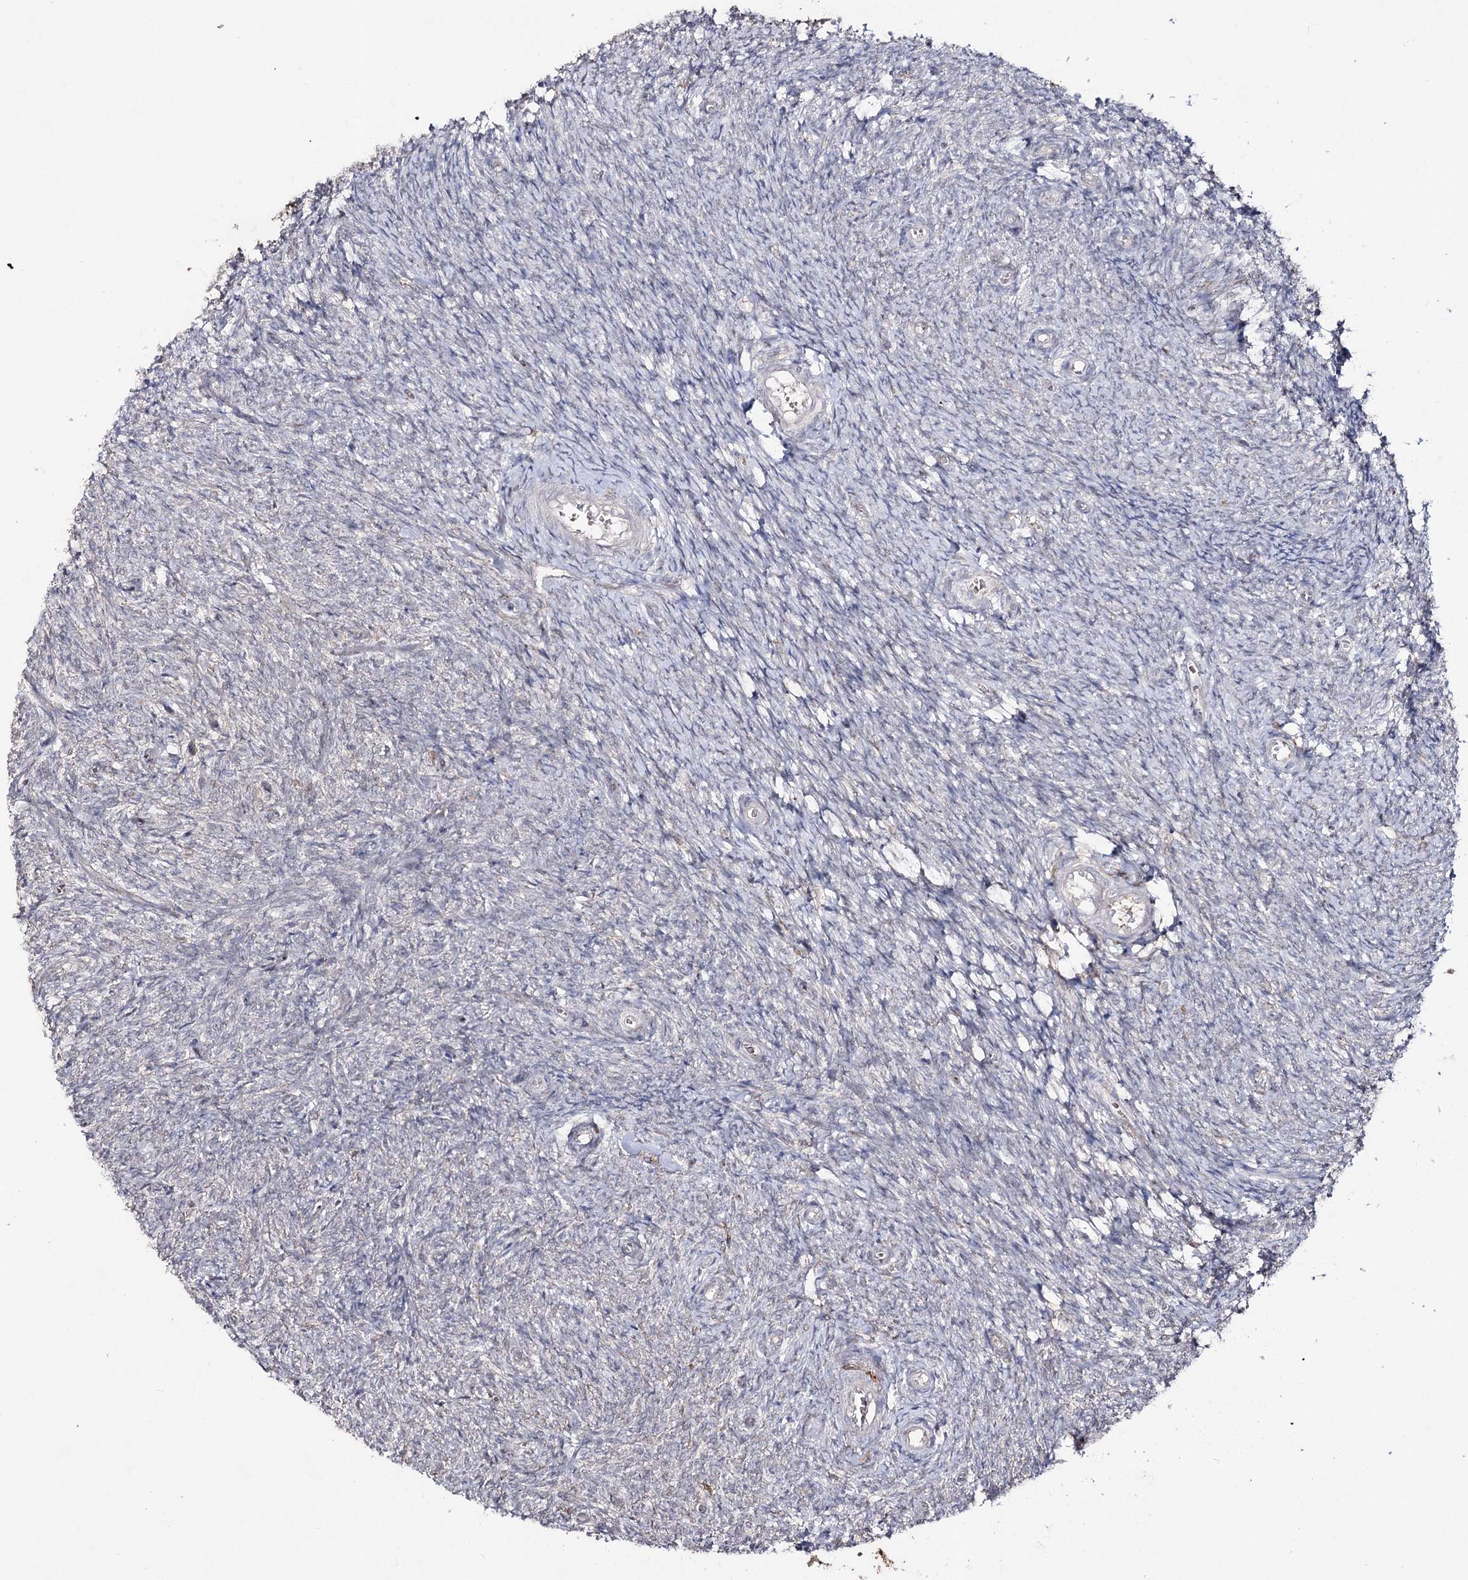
{"staining": {"intensity": "negative", "quantity": "none", "location": "none"}, "tissue": "ovary", "cell_type": "Ovarian stroma cells", "image_type": "normal", "snomed": [{"axis": "morphology", "description": "Normal tissue, NOS"}, {"axis": "topography", "description": "Ovary"}], "caption": "This is an IHC histopathology image of normal ovary. There is no expression in ovarian stroma cells.", "gene": "HSD11B2", "patient": {"sex": "female", "age": 44}}